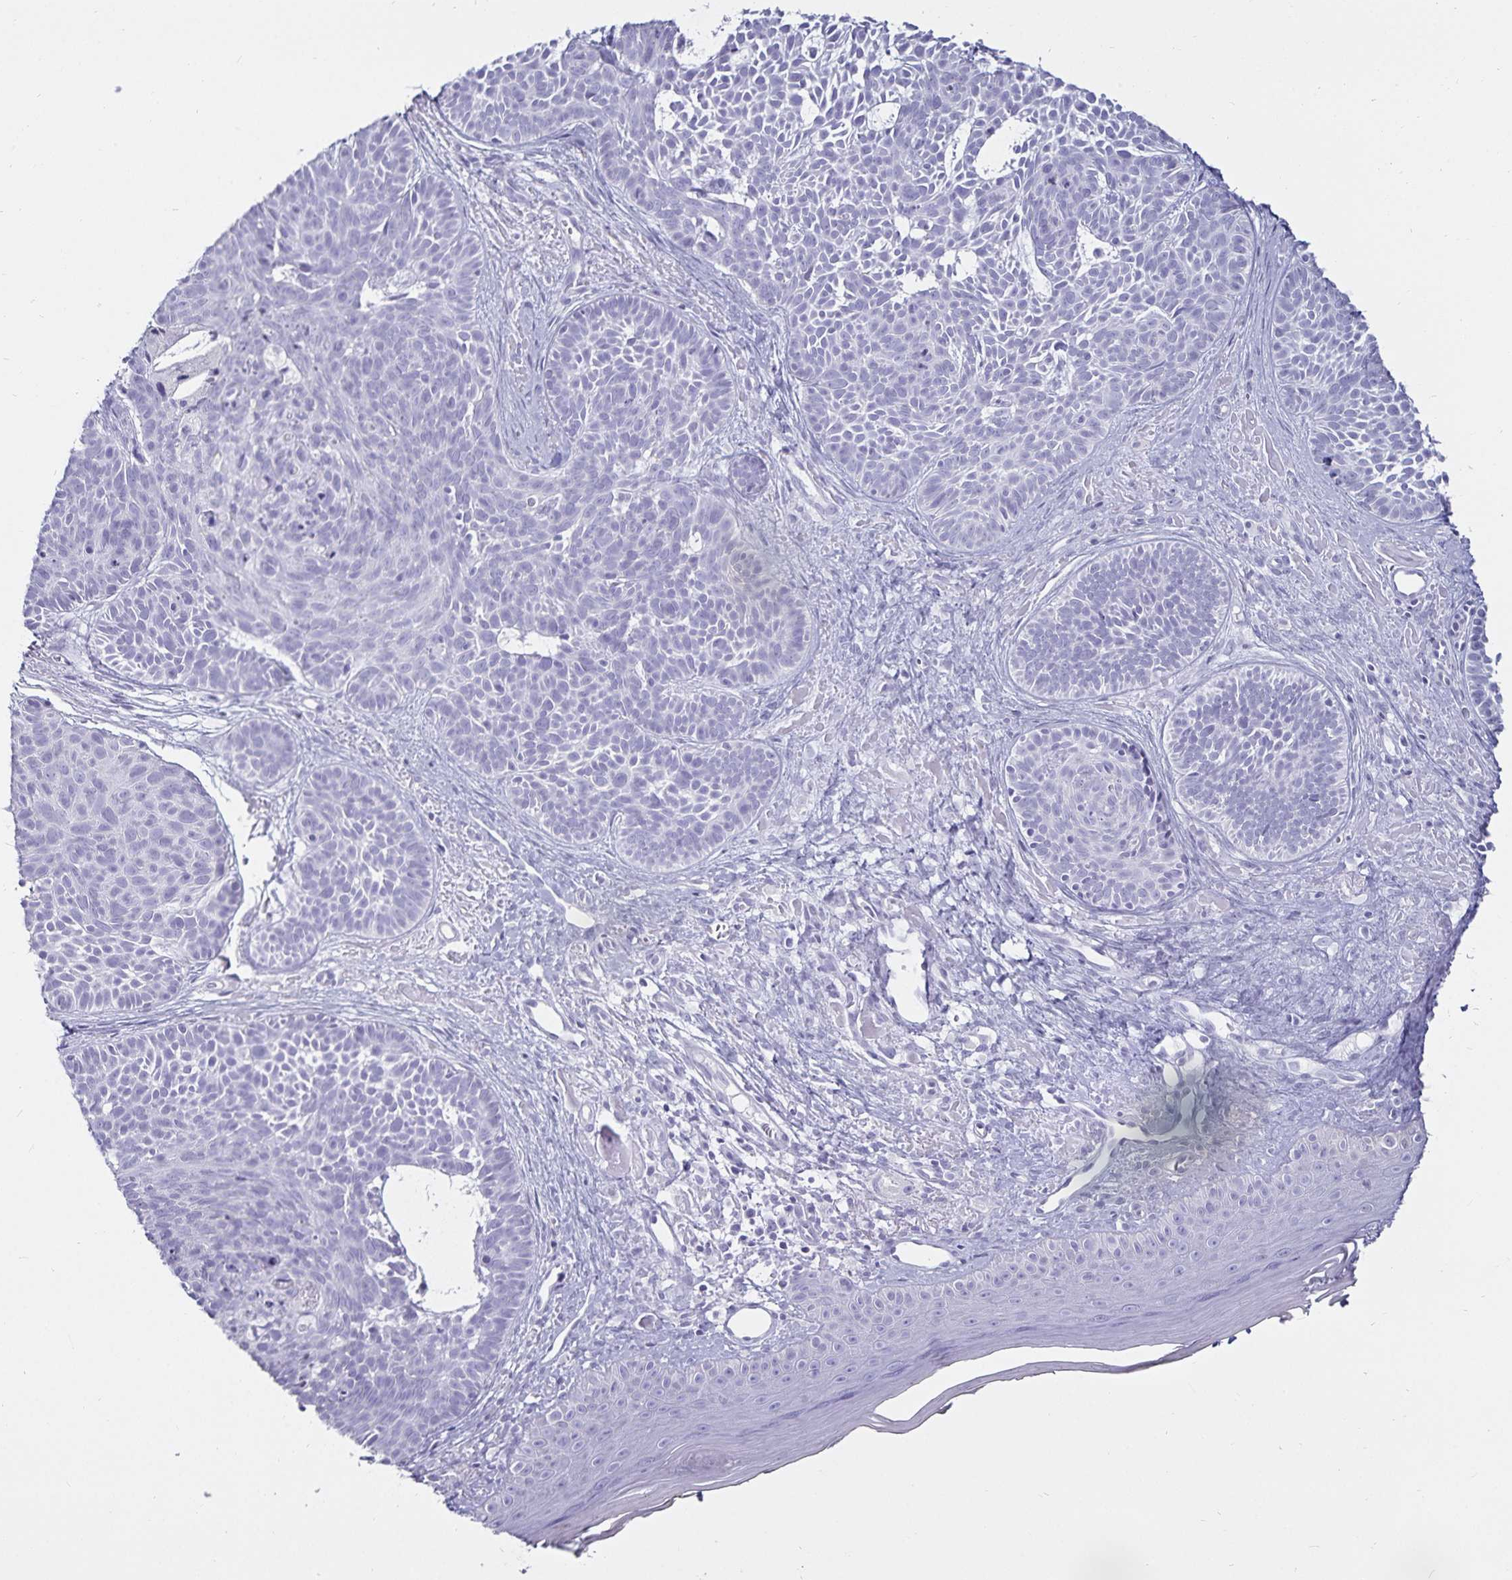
{"staining": {"intensity": "negative", "quantity": "none", "location": "none"}, "tissue": "skin cancer", "cell_type": "Tumor cells", "image_type": "cancer", "snomed": [{"axis": "morphology", "description": "Basal cell carcinoma"}, {"axis": "topography", "description": "Skin"}], "caption": "IHC of skin cancer (basal cell carcinoma) displays no positivity in tumor cells.", "gene": "DEFA6", "patient": {"sex": "male", "age": 81}}